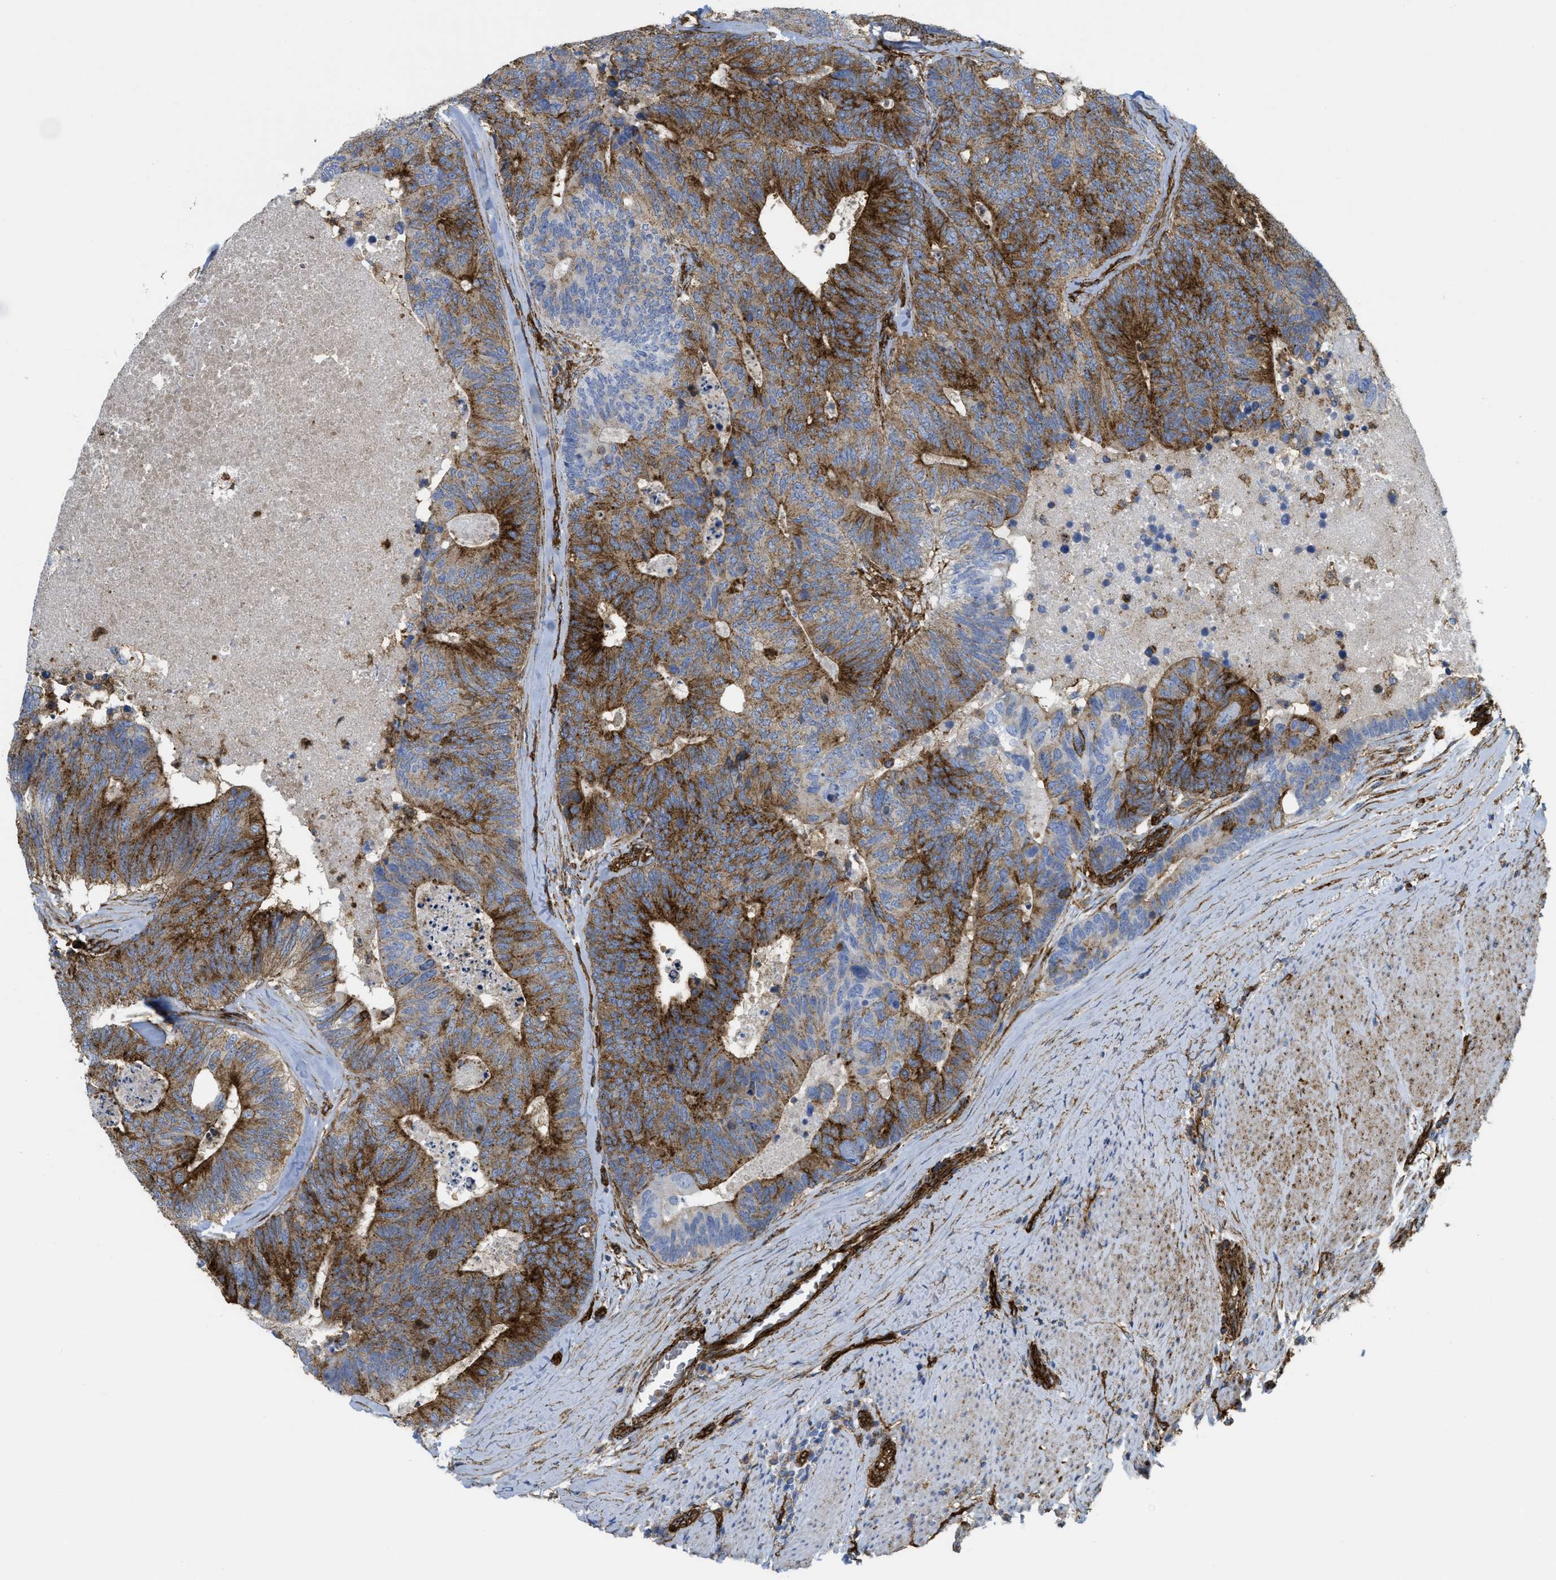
{"staining": {"intensity": "moderate", "quantity": ">75%", "location": "cytoplasmic/membranous"}, "tissue": "colorectal cancer", "cell_type": "Tumor cells", "image_type": "cancer", "snomed": [{"axis": "morphology", "description": "Adenocarcinoma, NOS"}, {"axis": "topography", "description": "Colon"}], "caption": "Tumor cells demonstrate medium levels of moderate cytoplasmic/membranous positivity in about >75% of cells in human adenocarcinoma (colorectal). (Stains: DAB (3,3'-diaminobenzidine) in brown, nuclei in blue, Microscopy: brightfield microscopy at high magnification).", "gene": "HIP1", "patient": {"sex": "female", "age": 67}}